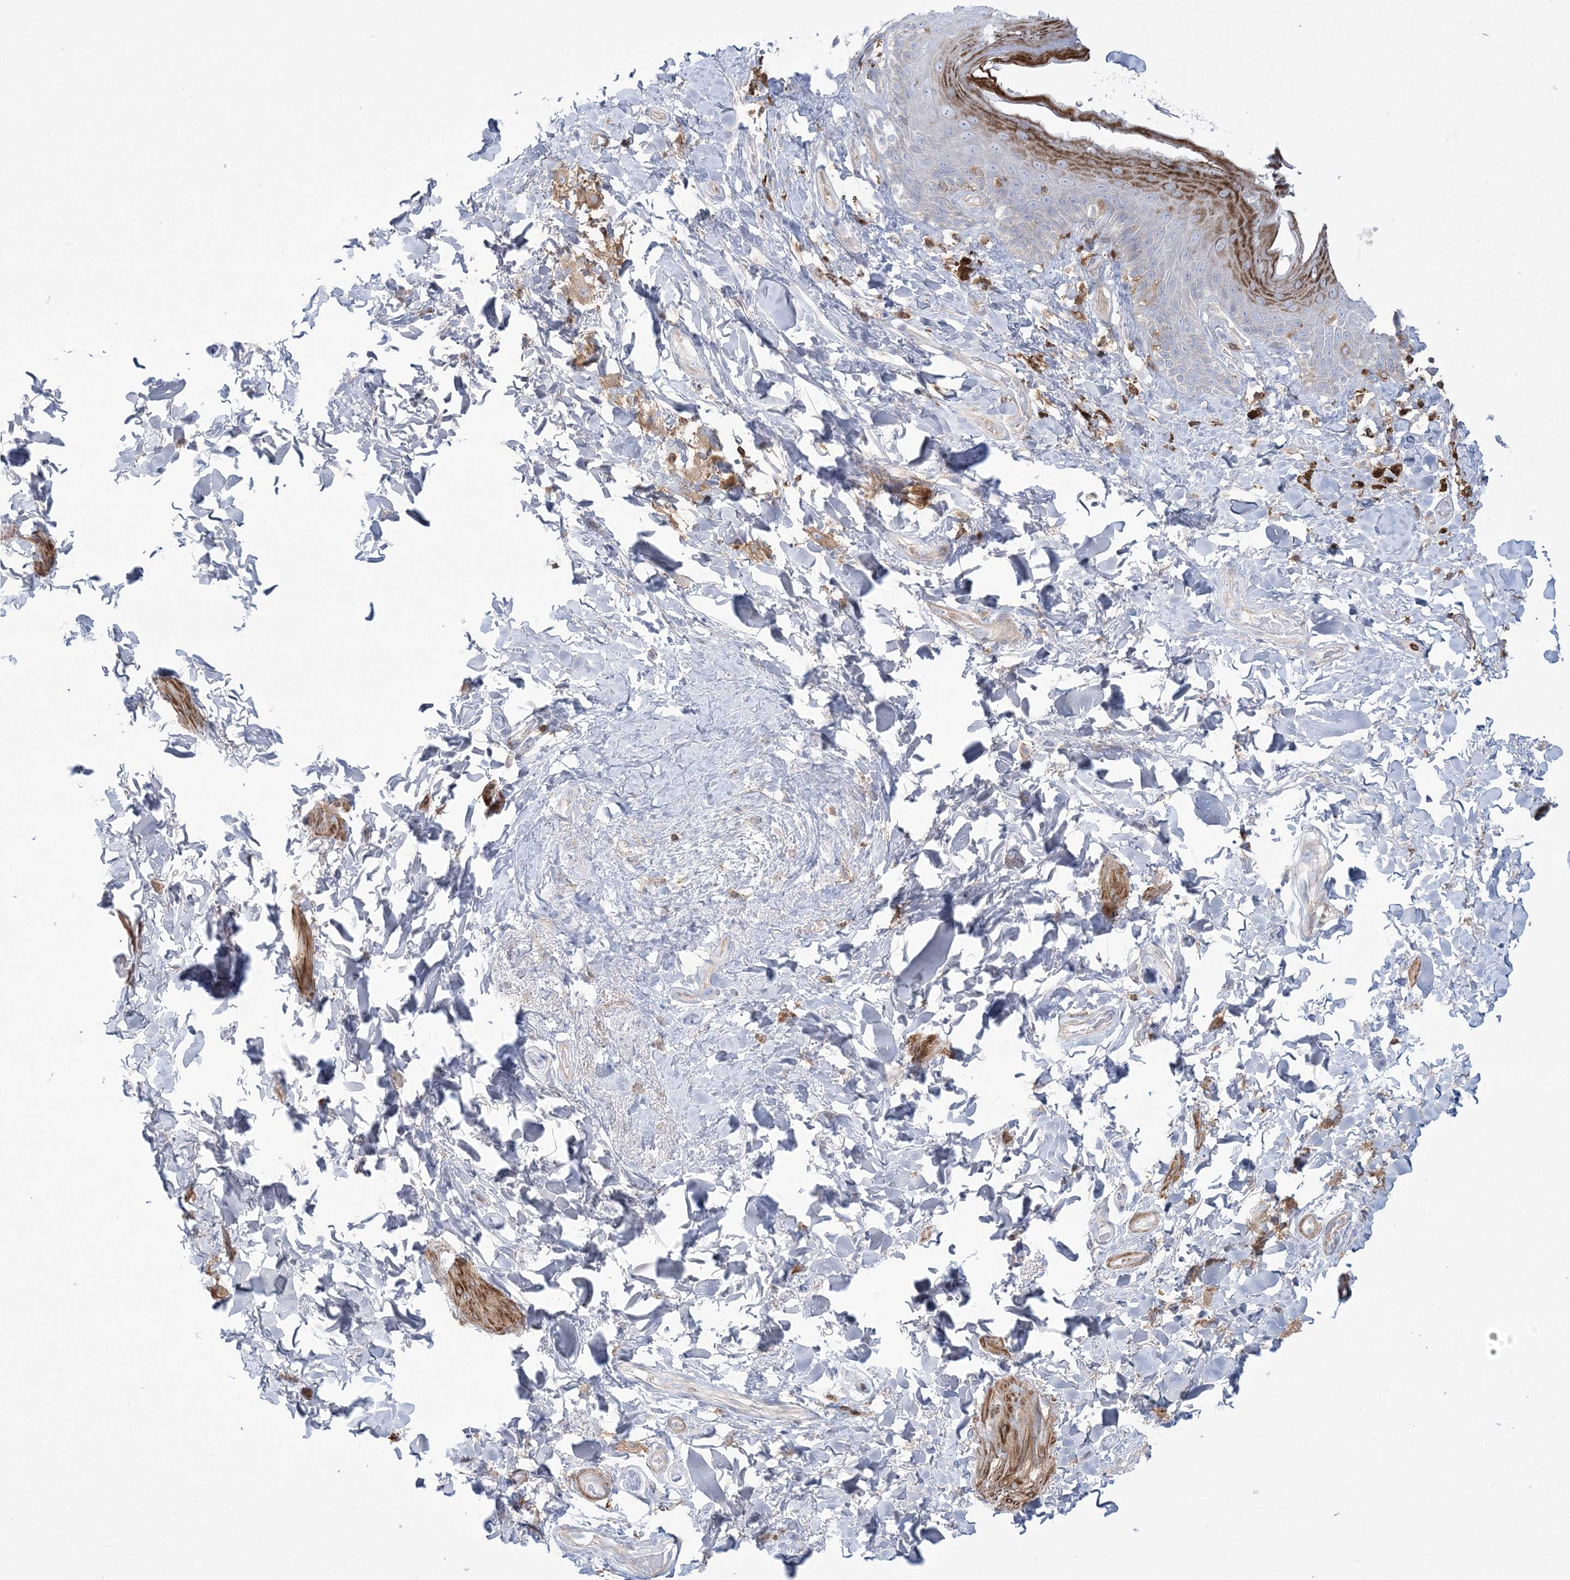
{"staining": {"intensity": "moderate", "quantity": "<25%", "location": "cytoplasmic/membranous"}, "tissue": "skin", "cell_type": "Epidermal cells", "image_type": "normal", "snomed": [{"axis": "morphology", "description": "Normal tissue, NOS"}, {"axis": "topography", "description": "Anal"}], "caption": "This is a micrograph of immunohistochemistry staining of normal skin, which shows moderate expression in the cytoplasmic/membranous of epidermal cells.", "gene": "ARHGAP30", "patient": {"sex": "female", "age": 78}}